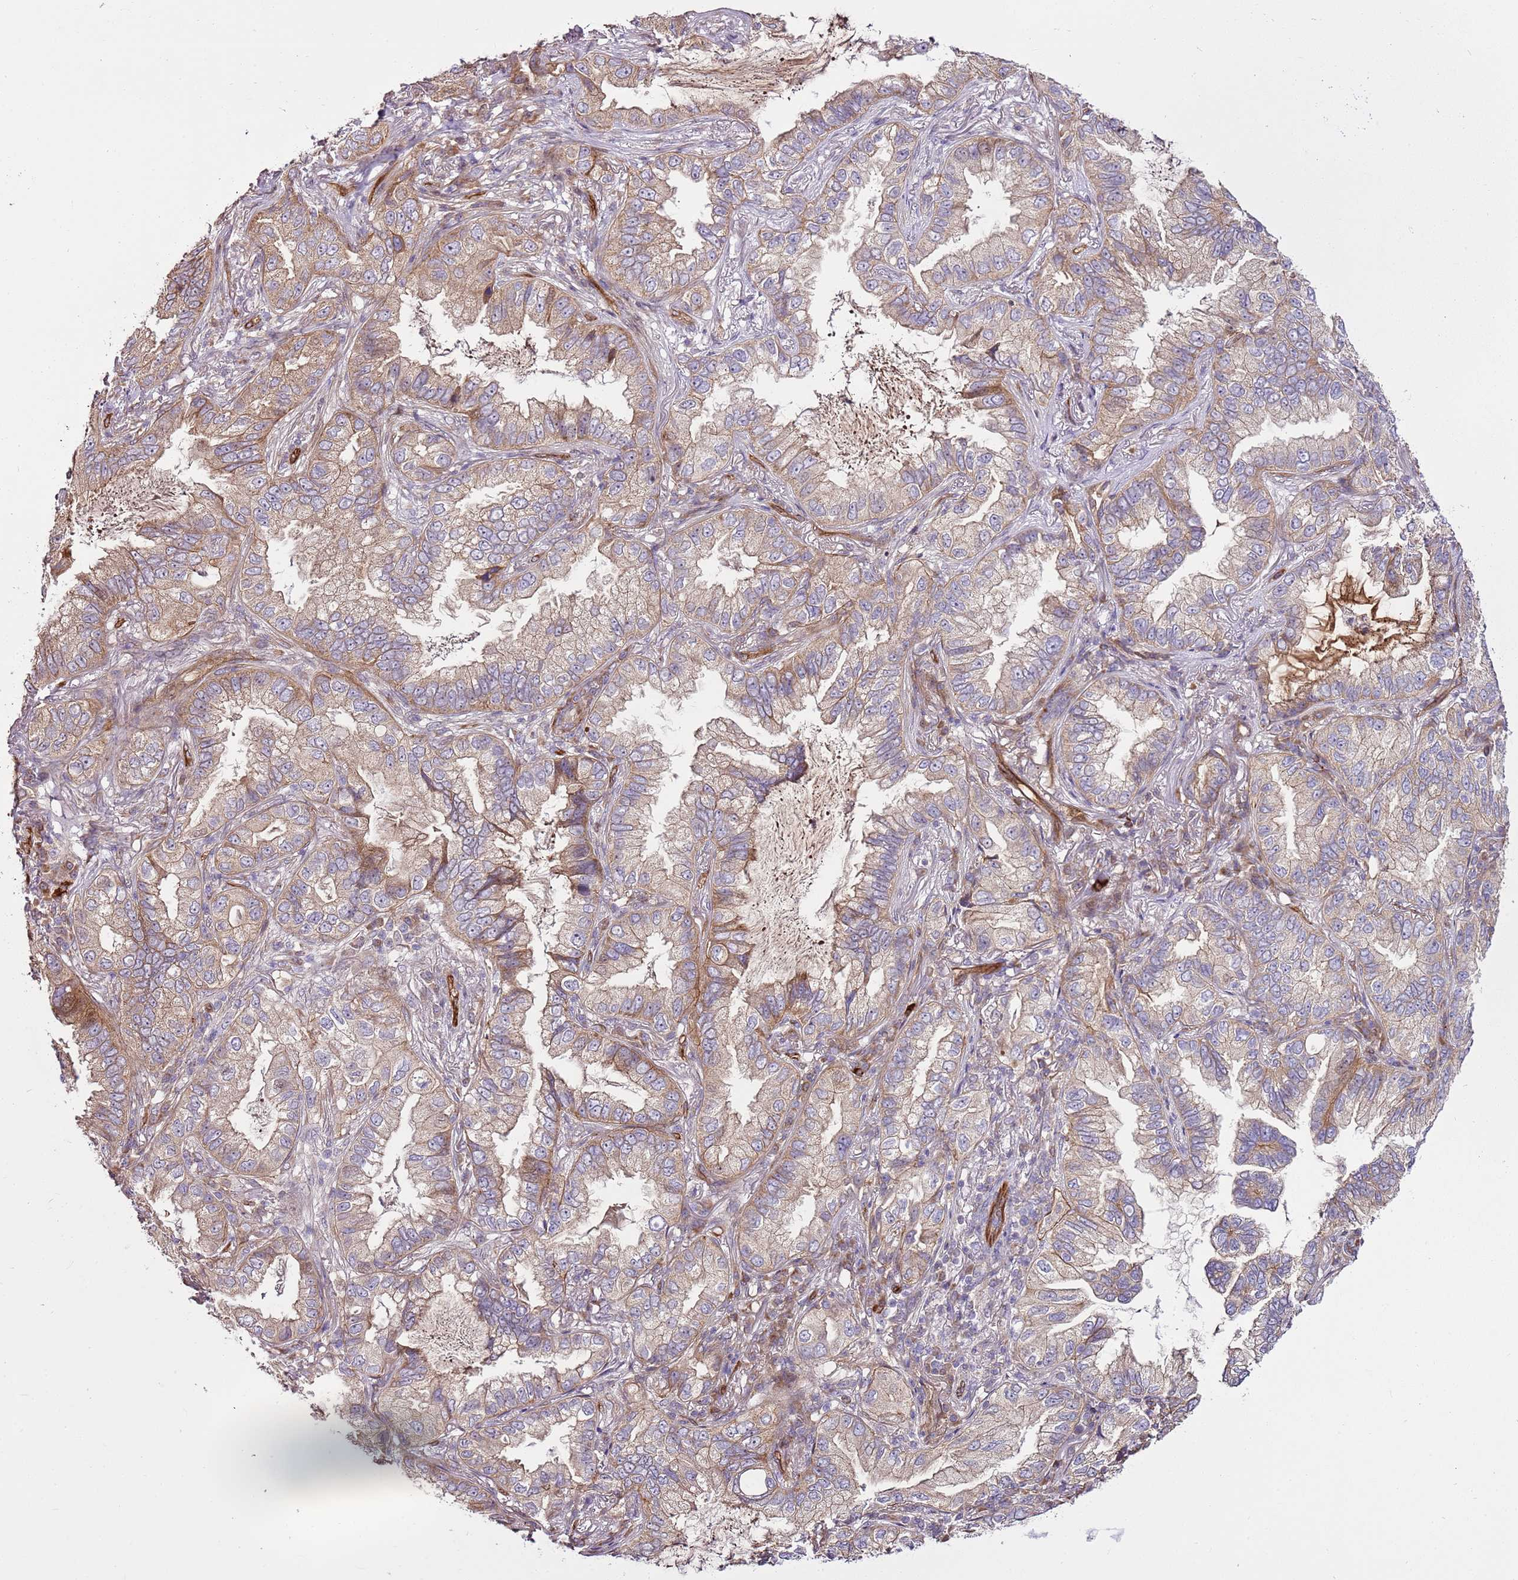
{"staining": {"intensity": "weak", "quantity": "25%-75%", "location": "cytoplasmic/membranous"}, "tissue": "lung cancer", "cell_type": "Tumor cells", "image_type": "cancer", "snomed": [{"axis": "morphology", "description": "Adenocarcinoma, NOS"}, {"axis": "topography", "description": "Lung"}], "caption": "Protein staining of lung adenocarcinoma tissue demonstrates weak cytoplasmic/membranous expression in approximately 25%-75% of tumor cells.", "gene": "ZNF827", "patient": {"sex": "female", "age": 69}}